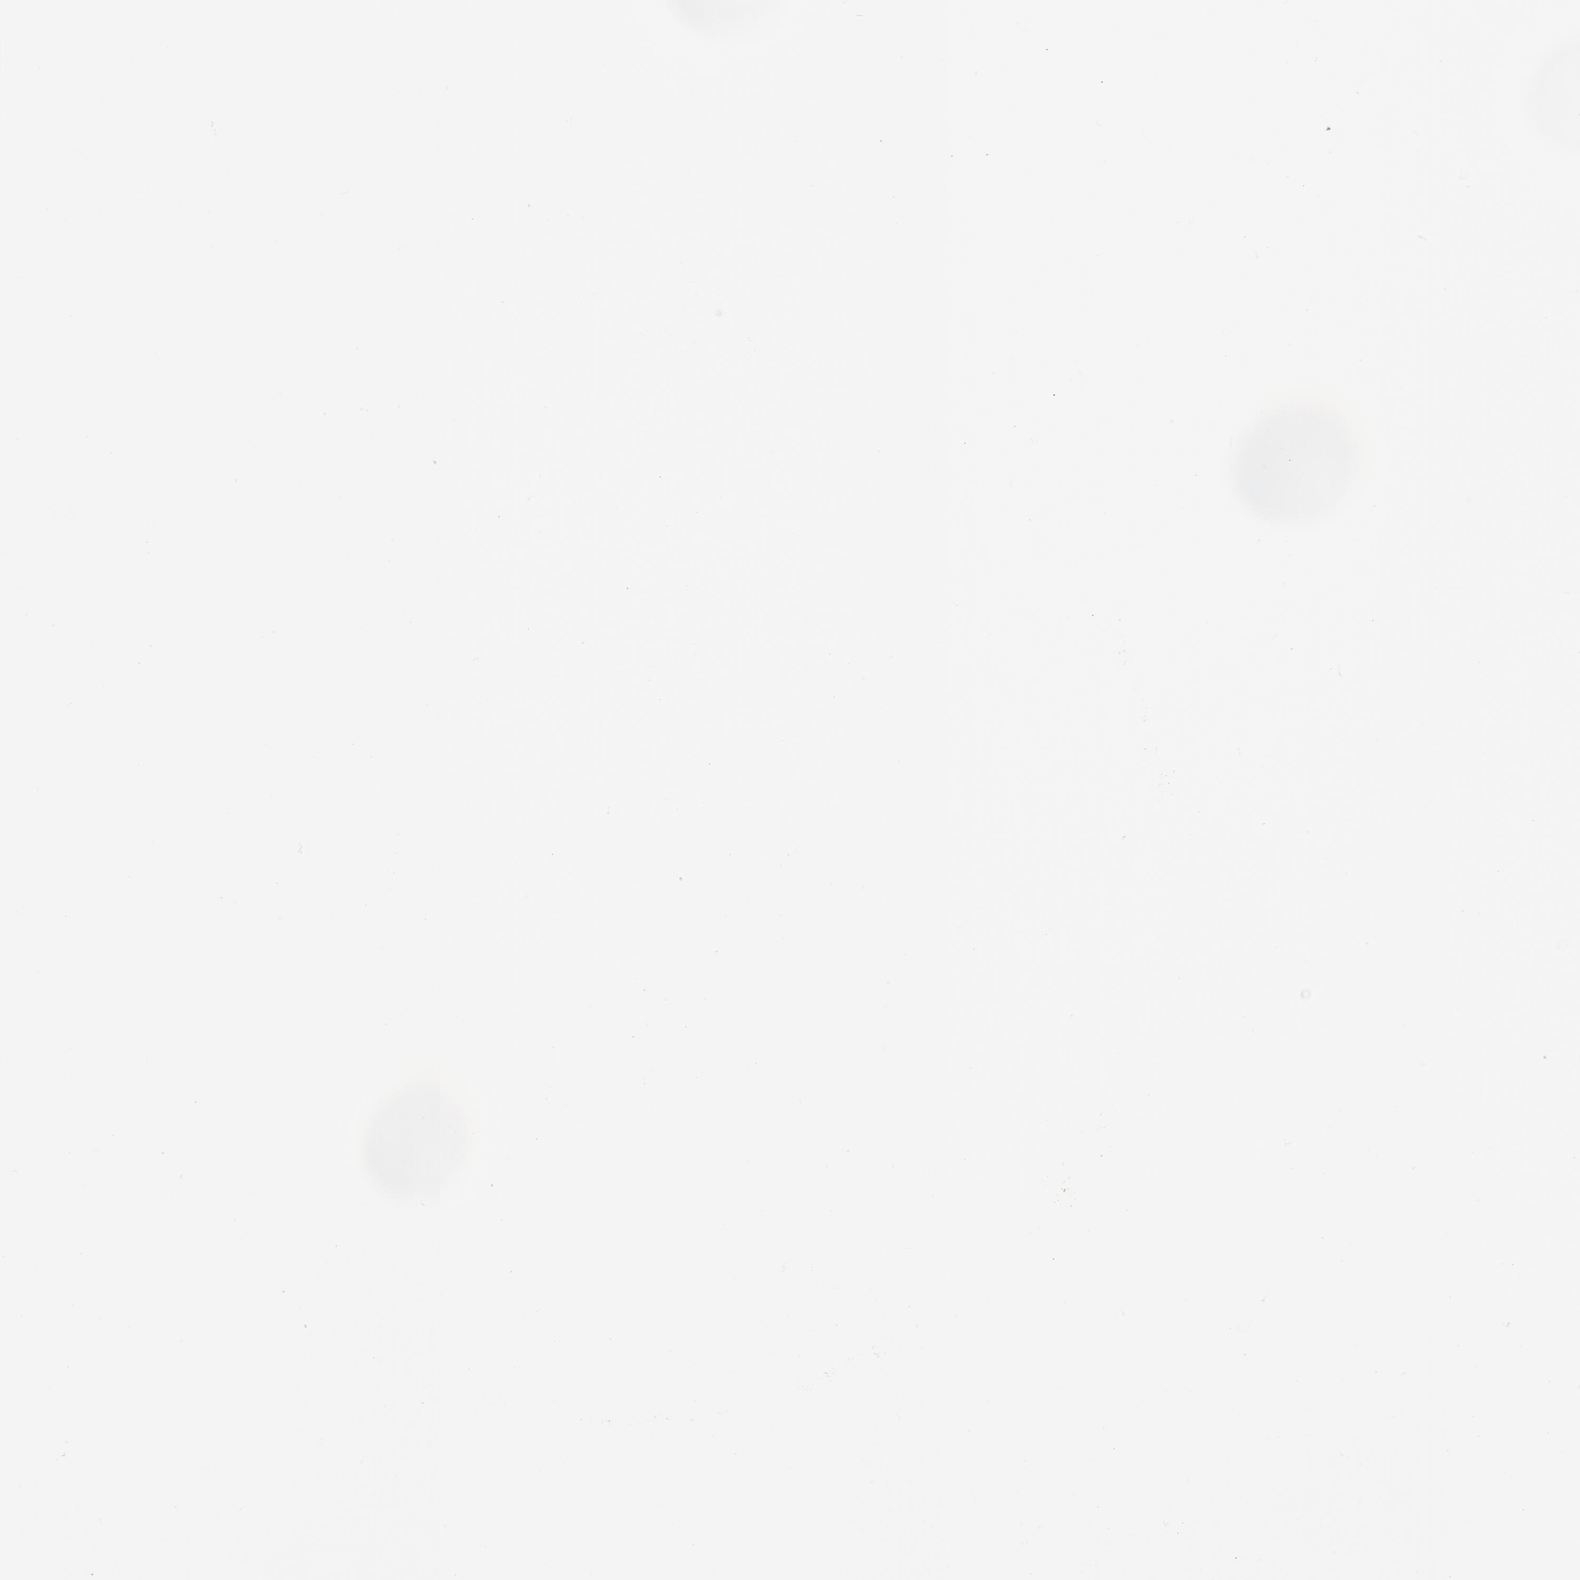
{"staining": {"intensity": "moderate", "quantity": "<25%", "location": "cytoplasmic/membranous"}, "tissue": "duodenum", "cell_type": "Glandular cells", "image_type": "normal", "snomed": [{"axis": "morphology", "description": "Normal tissue, NOS"}, {"axis": "topography", "description": "Duodenum"}], "caption": "Immunohistochemical staining of normal human duodenum shows moderate cytoplasmic/membranous protein positivity in about <25% of glandular cells.", "gene": "CTSH", "patient": {"sex": "male", "age": 50}}